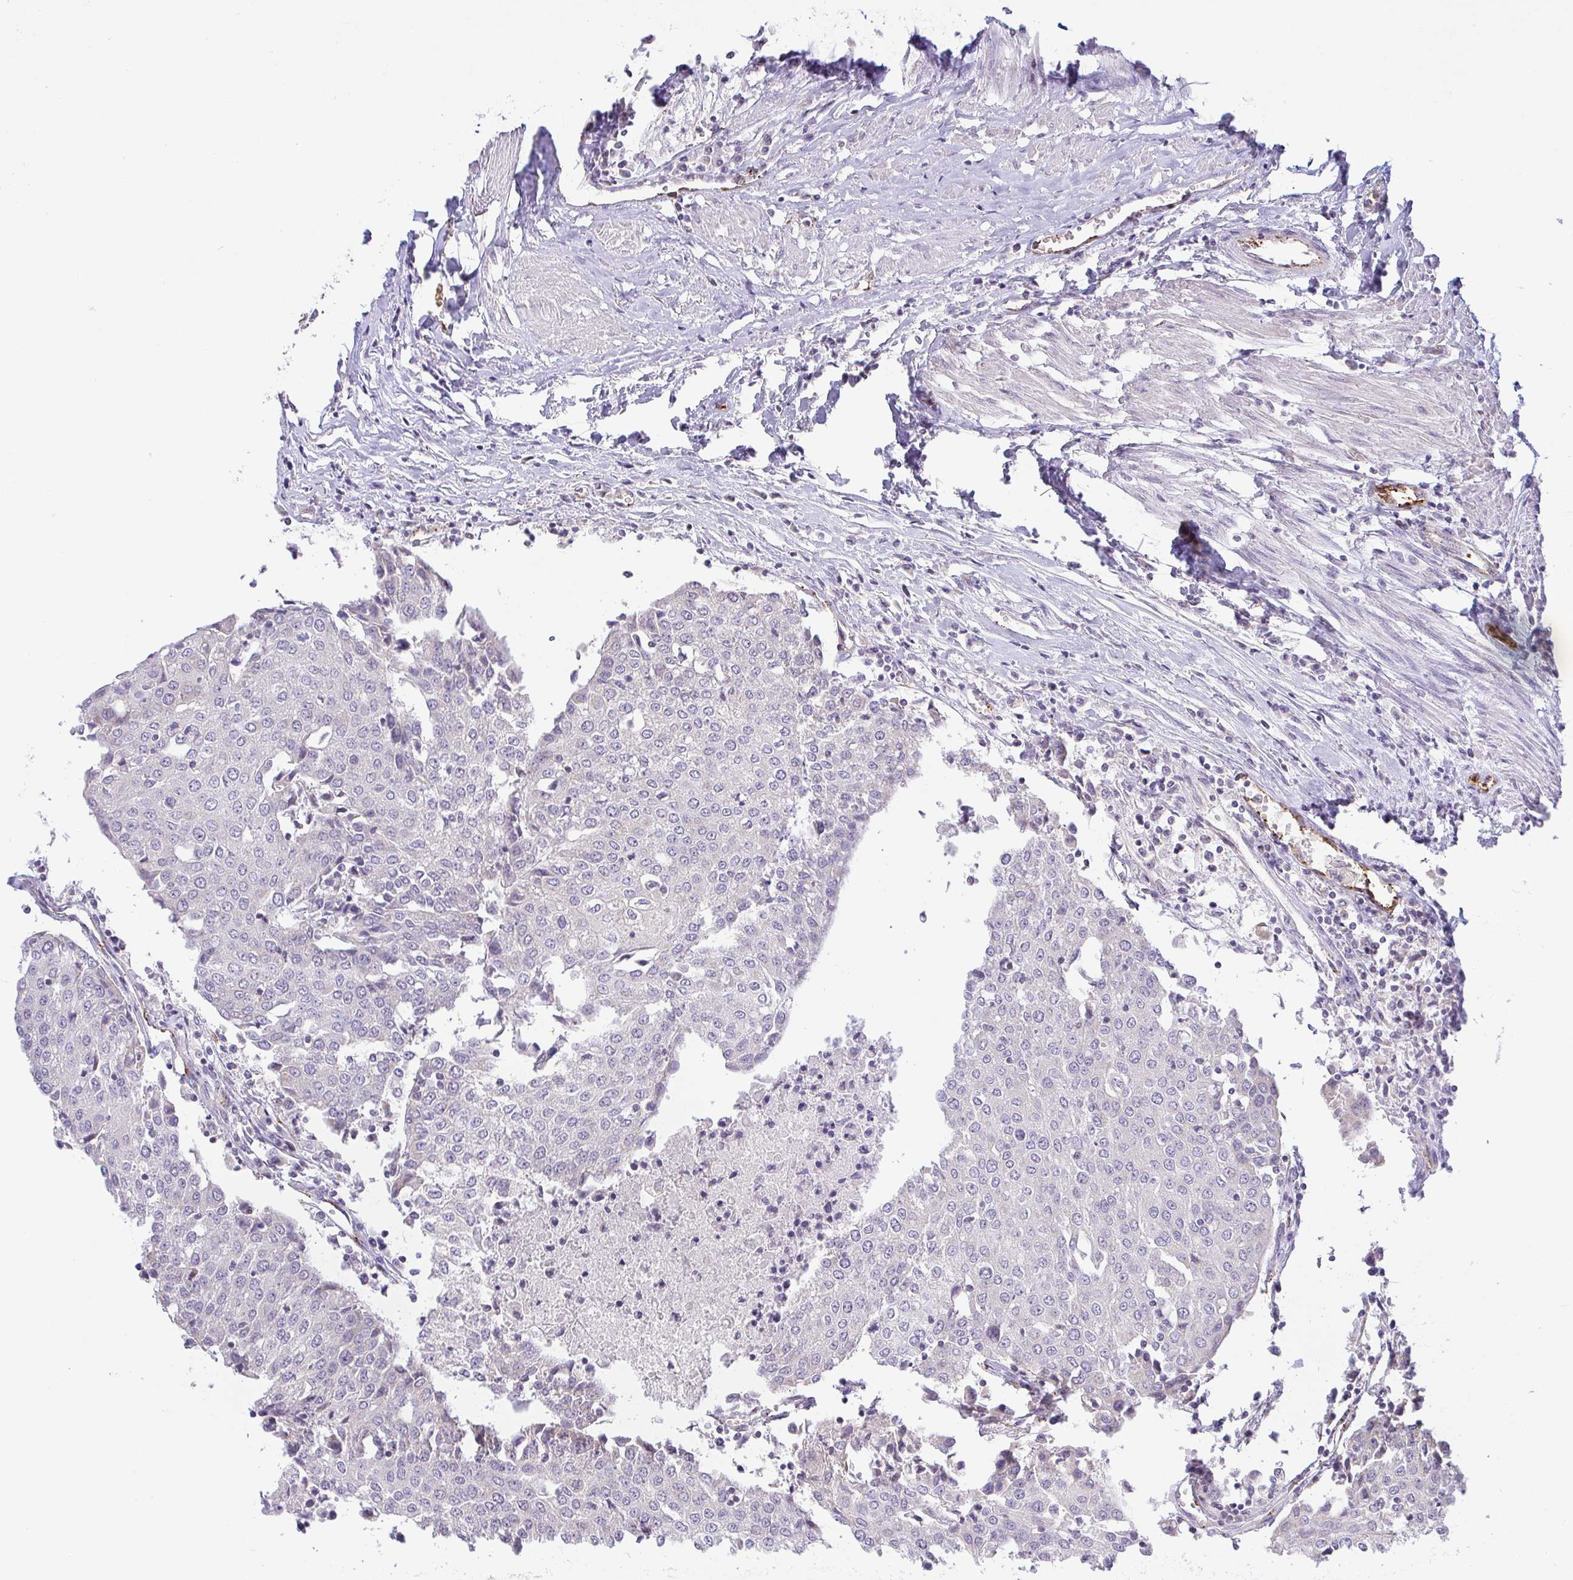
{"staining": {"intensity": "negative", "quantity": "none", "location": "none"}, "tissue": "urothelial cancer", "cell_type": "Tumor cells", "image_type": "cancer", "snomed": [{"axis": "morphology", "description": "Urothelial carcinoma, High grade"}, {"axis": "topography", "description": "Urinary bladder"}], "caption": "Image shows no protein positivity in tumor cells of high-grade urothelial carcinoma tissue.", "gene": "PLCD4", "patient": {"sex": "female", "age": 85}}